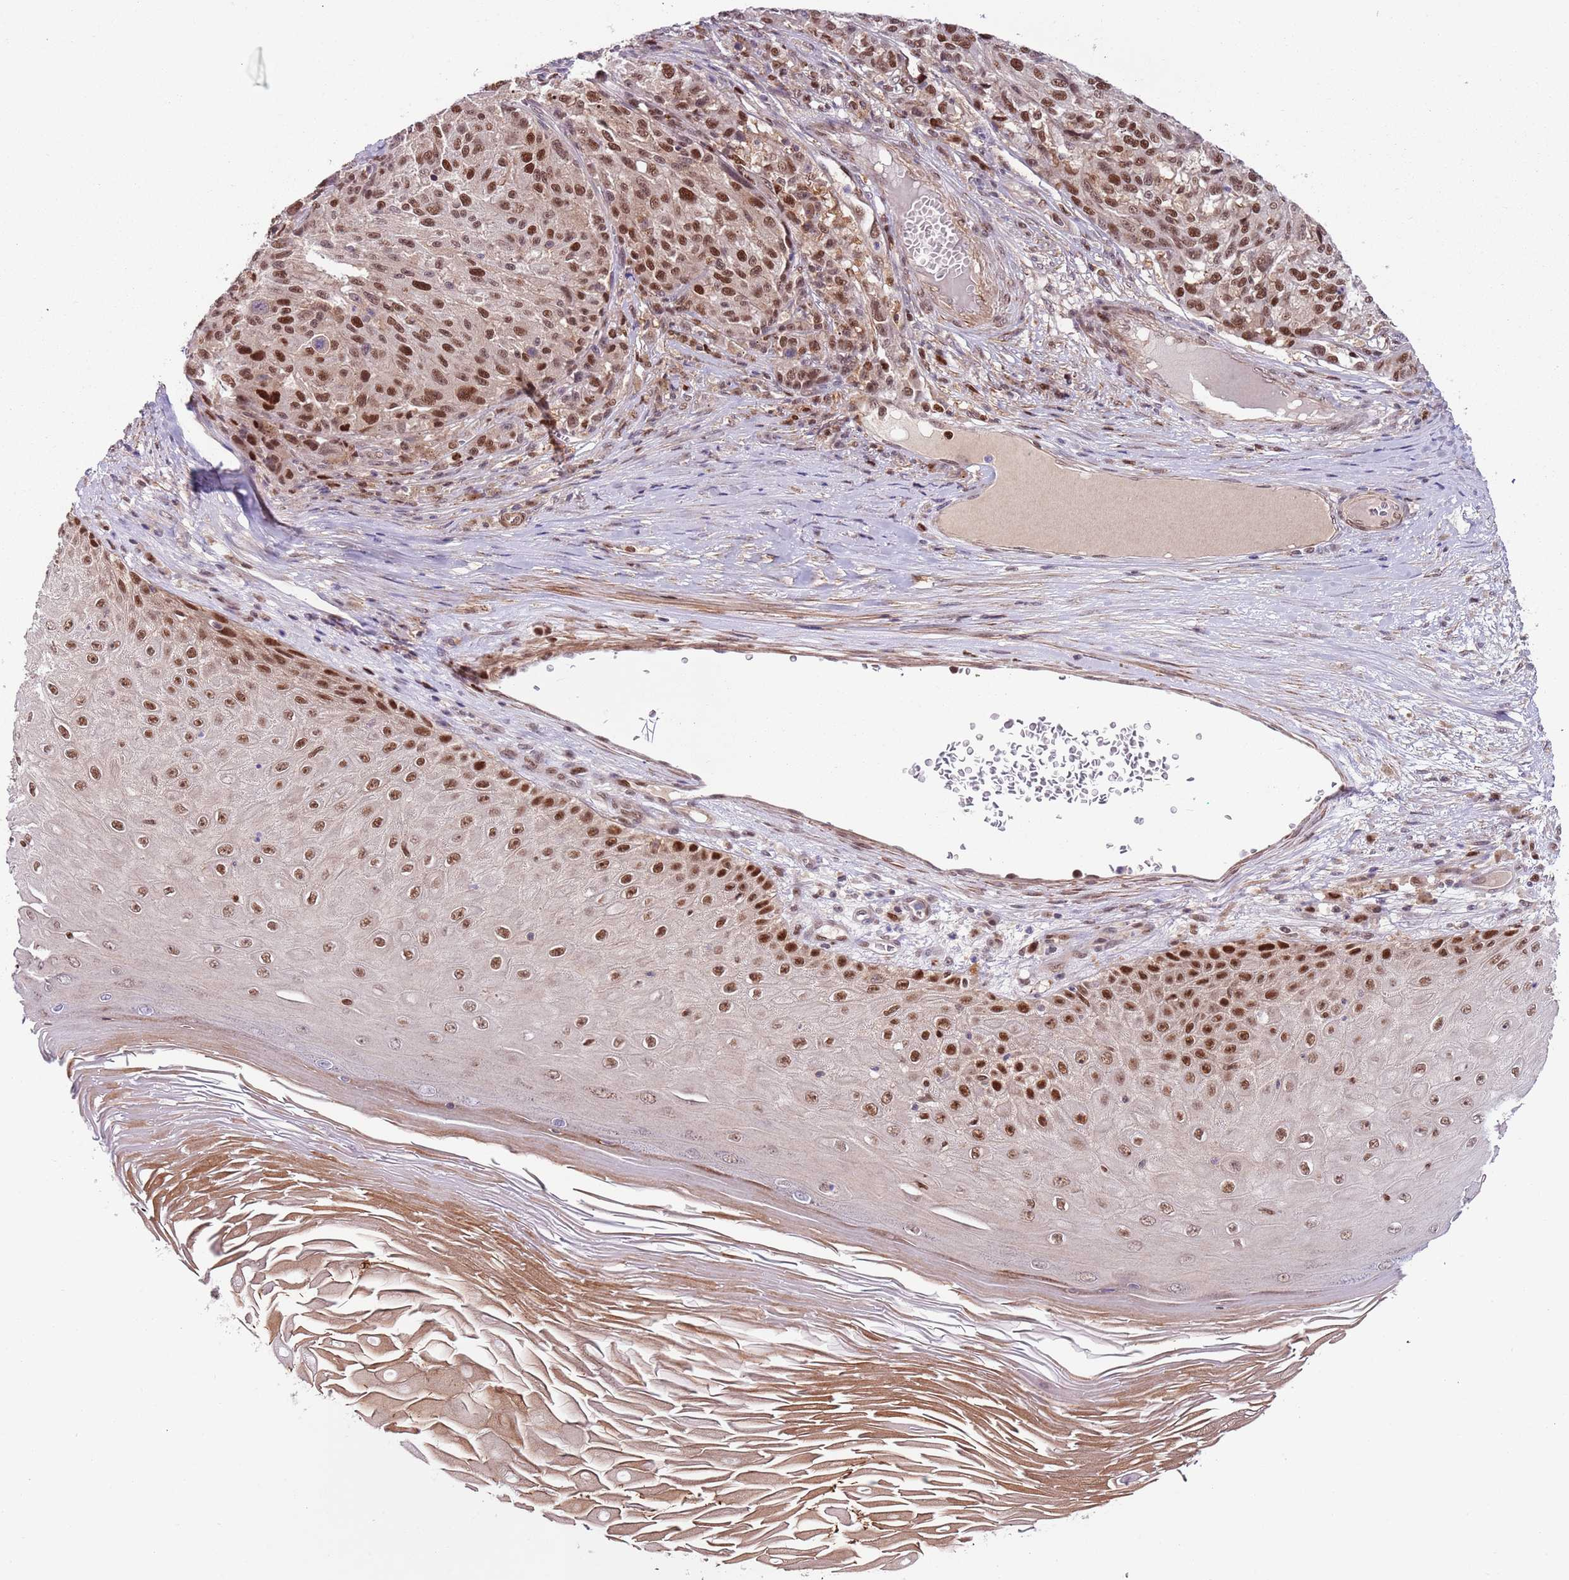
{"staining": {"intensity": "moderate", "quantity": ">75%", "location": "nuclear"}, "tissue": "melanoma", "cell_type": "Tumor cells", "image_type": "cancer", "snomed": [{"axis": "morphology", "description": "Malignant melanoma, NOS"}, {"axis": "topography", "description": "Skin"}], "caption": "This is an image of IHC staining of malignant melanoma, which shows moderate positivity in the nuclear of tumor cells.", "gene": "RMND5B", "patient": {"sex": "male", "age": 53}}